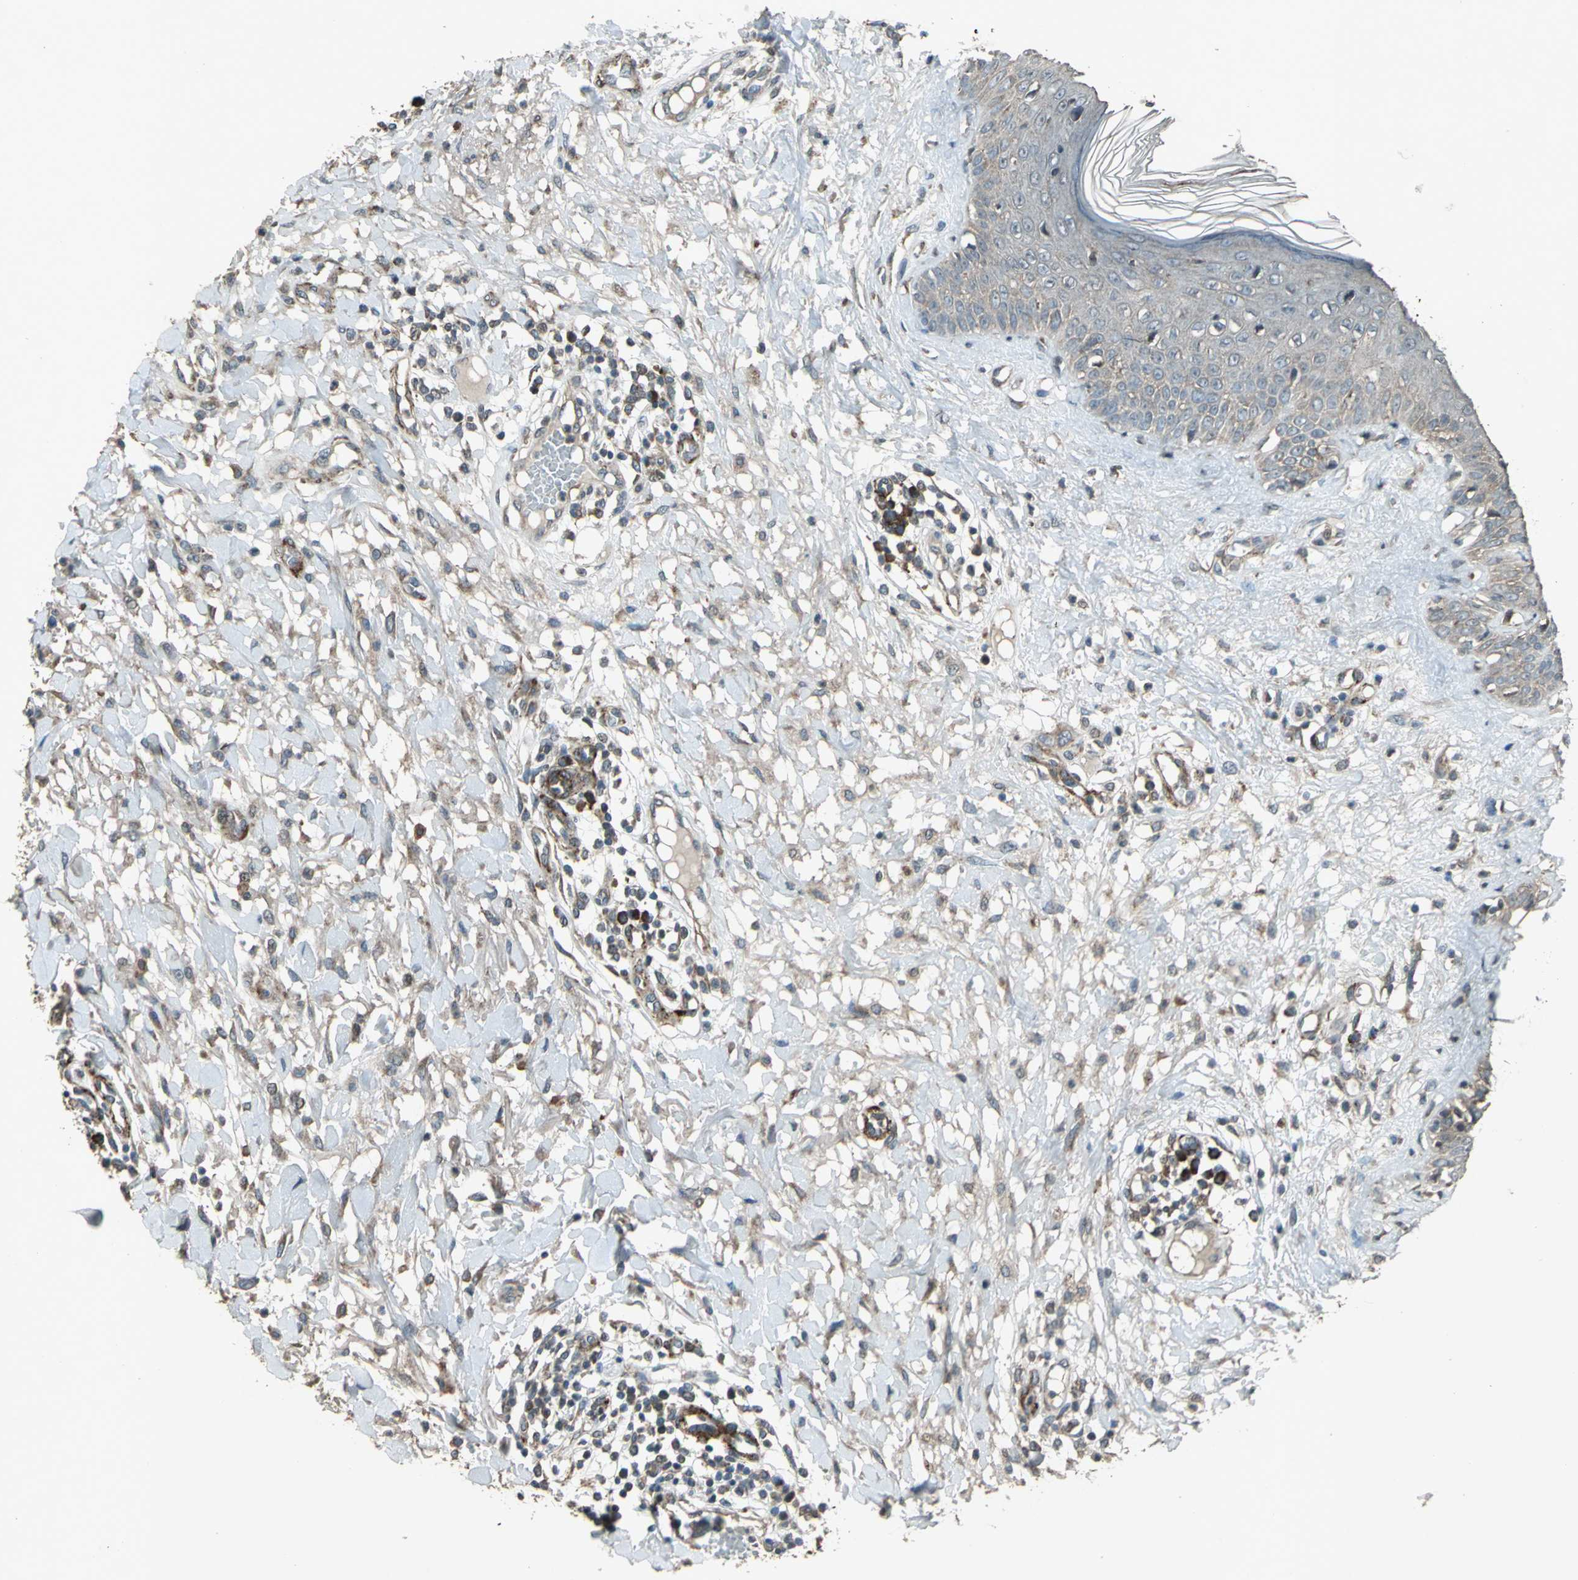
{"staining": {"intensity": "weak", "quantity": ">75%", "location": "cytoplasmic/membranous"}, "tissue": "skin cancer", "cell_type": "Tumor cells", "image_type": "cancer", "snomed": [{"axis": "morphology", "description": "Squamous cell carcinoma, NOS"}, {"axis": "topography", "description": "Skin"}], "caption": "Protein staining of squamous cell carcinoma (skin) tissue reveals weak cytoplasmic/membranous expression in about >75% of tumor cells.", "gene": "SEPTIN4", "patient": {"sex": "female", "age": 78}}